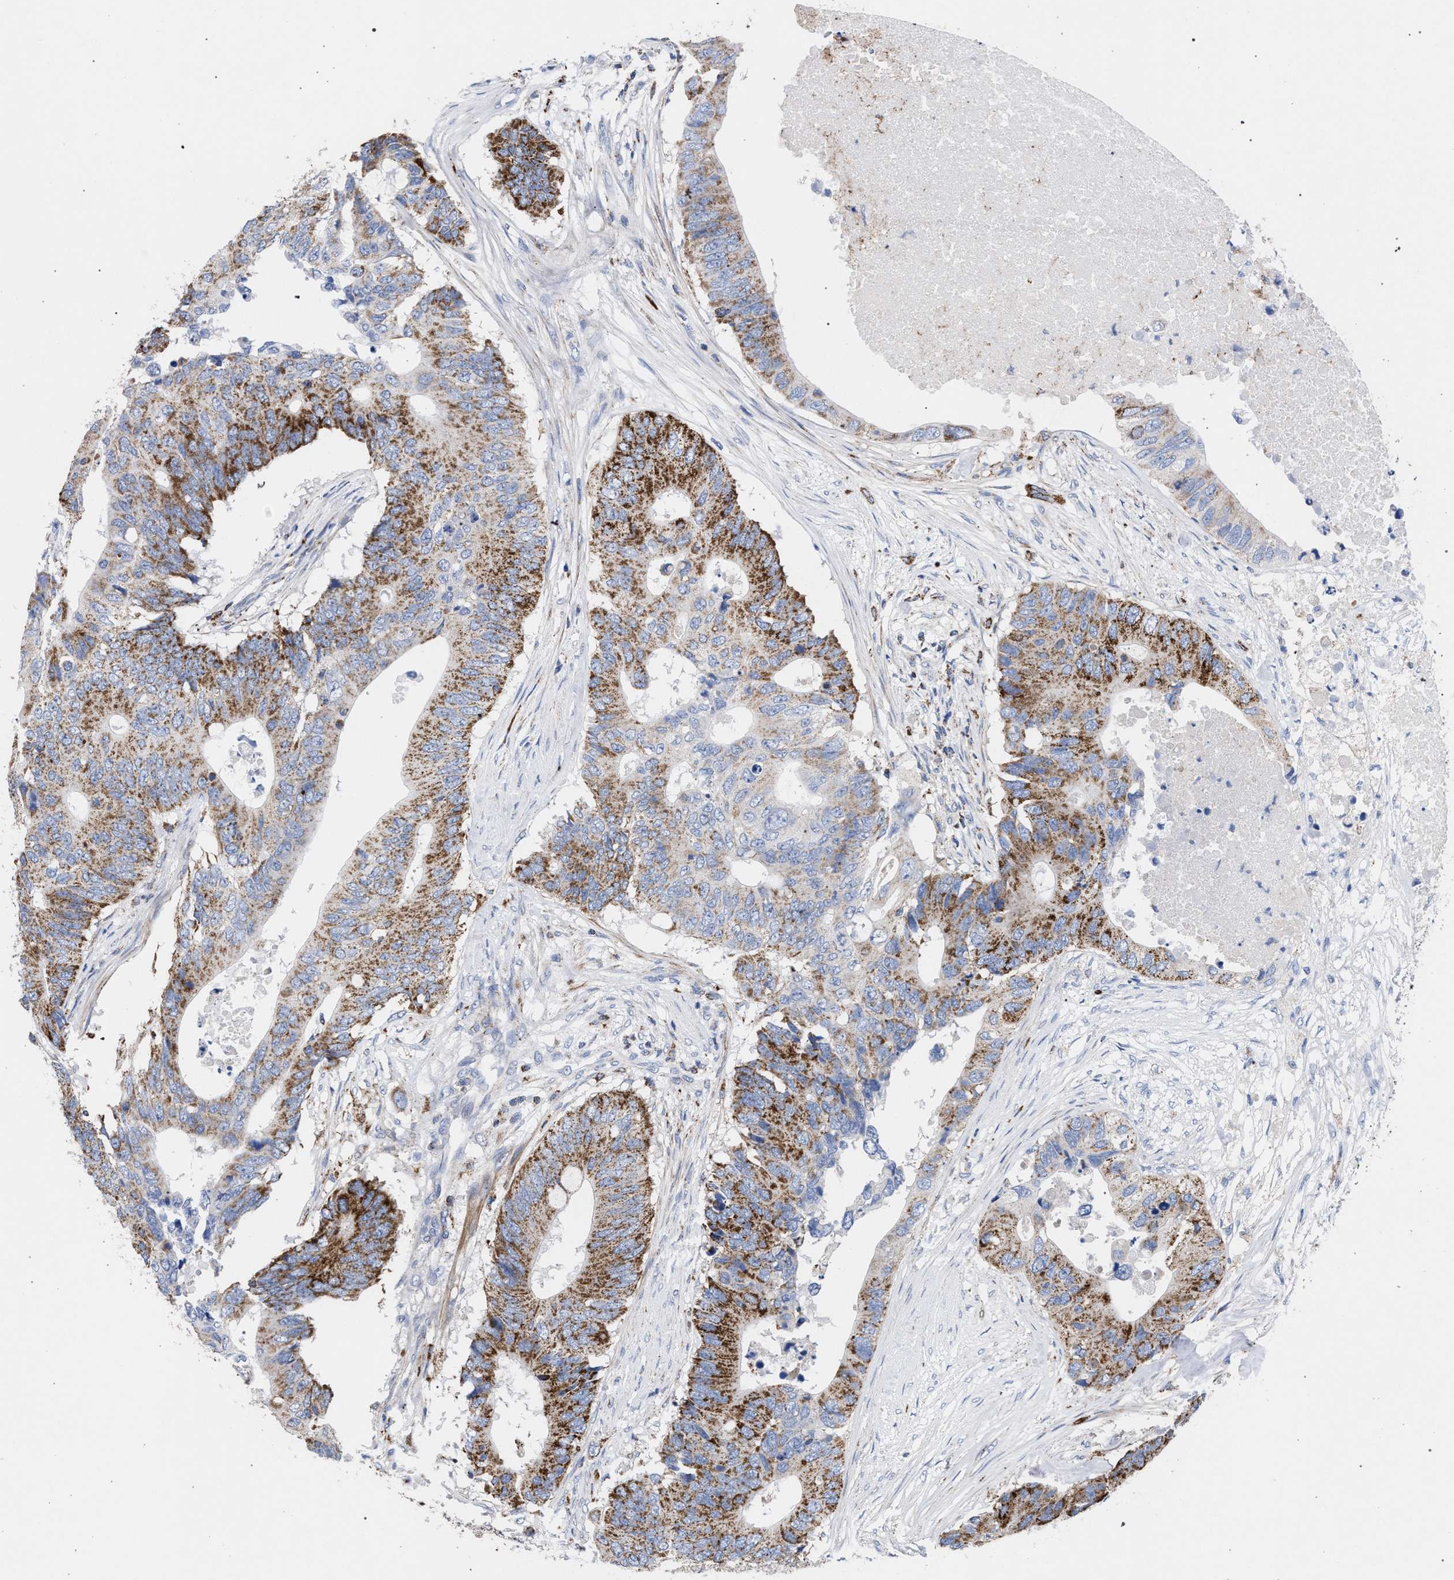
{"staining": {"intensity": "moderate", "quantity": ">75%", "location": "cytoplasmic/membranous"}, "tissue": "colorectal cancer", "cell_type": "Tumor cells", "image_type": "cancer", "snomed": [{"axis": "morphology", "description": "Adenocarcinoma, NOS"}, {"axis": "topography", "description": "Colon"}], "caption": "Tumor cells show medium levels of moderate cytoplasmic/membranous staining in approximately >75% of cells in colorectal cancer (adenocarcinoma).", "gene": "ACADS", "patient": {"sex": "male", "age": 71}}